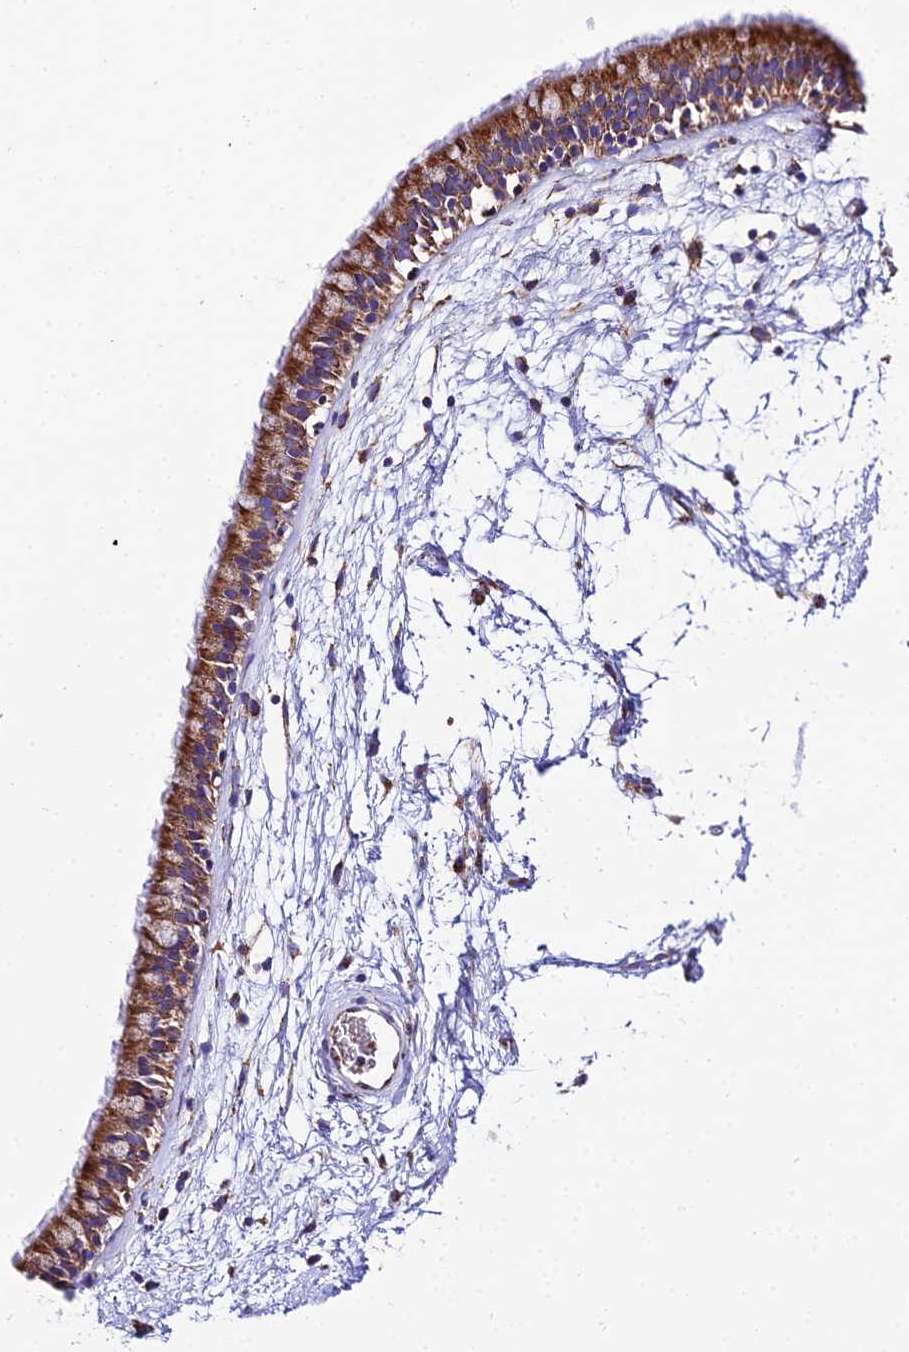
{"staining": {"intensity": "strong", "quantity": ">75%", "location": "cytoplasmic/membranous"}, "tissue": "nasopharynx", "cell_type": "Respiratory epithelial cells", "image_type": "normal", "snomed": [{"axis": "morphology", "description": "Normal tissue, NOS"}, {"axis": "morphology", "description": "Inflammation, NOS"}, {"axis": "topography", "description": "Nasopharynx"}], "caption": "Strong cytoplasmic/membranous protein positivity is appreciated in about >75% of respiratory epithelial cells in nasopharynx. The protein is stained brown, and the nuclei are stained in blue (DAB IHC with brightfield microscopy, high magnification).", "gene": "OCIAD1", "patient": {"sex": "male", "age": 48}}